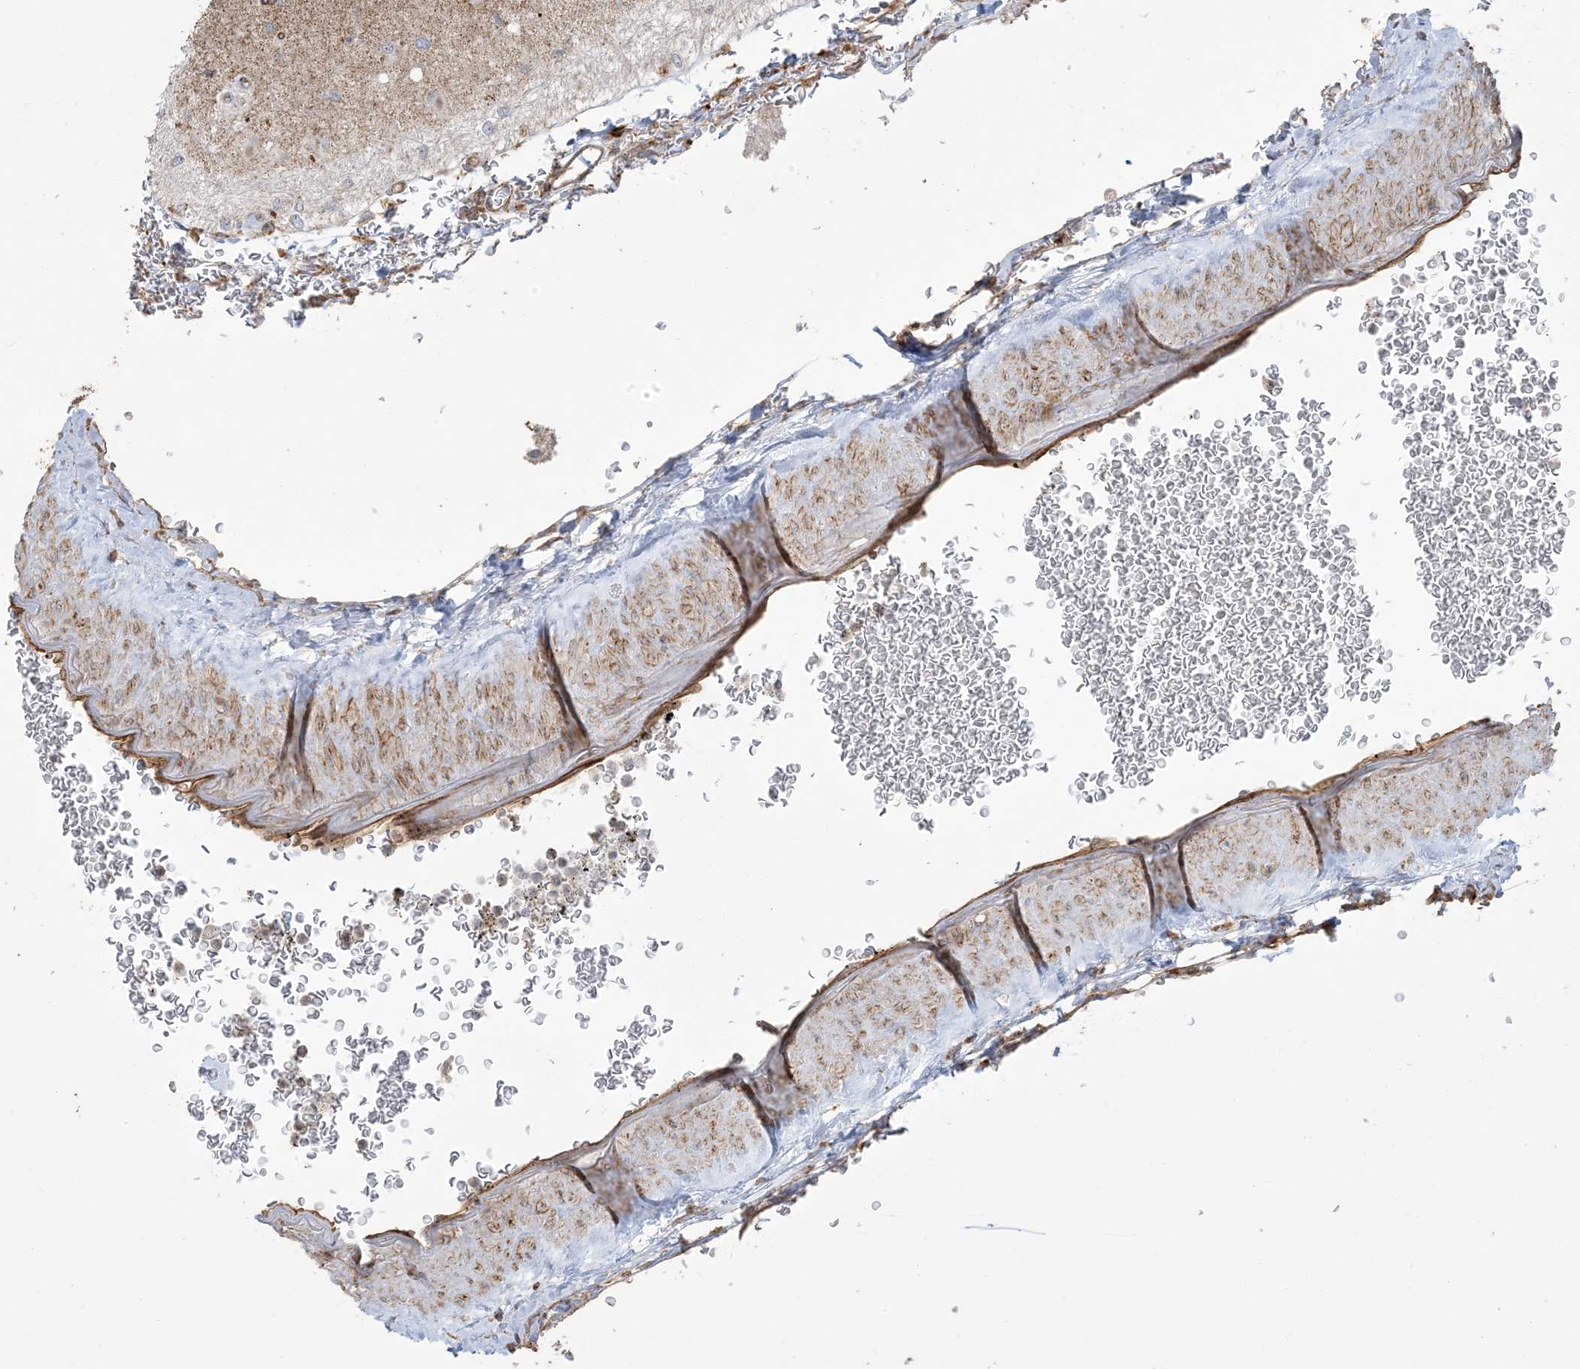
{"staining": {"intensity": "moderate", "quantity": "<25%", "location": "cytoplasmic/membranous"}, "tissue": "glioma", "cell_type": "Tumor cells", "image_type": "cancer", "snomed": [{"axis": "morphology", "description": "Normal tissue, NOS"}, {"axis": "morphology", "description": "Glioma, malignant, High grade"}, {"axis": "topography", "description": "Cerebral cortex"}], "caption": "Protein expression analysis of glioma shows moderate cytoplasmic/membranous expression in approximately <25% of tumor cells.", "gene": "AGA", "patient": {"sex": "male", "age": 77}}